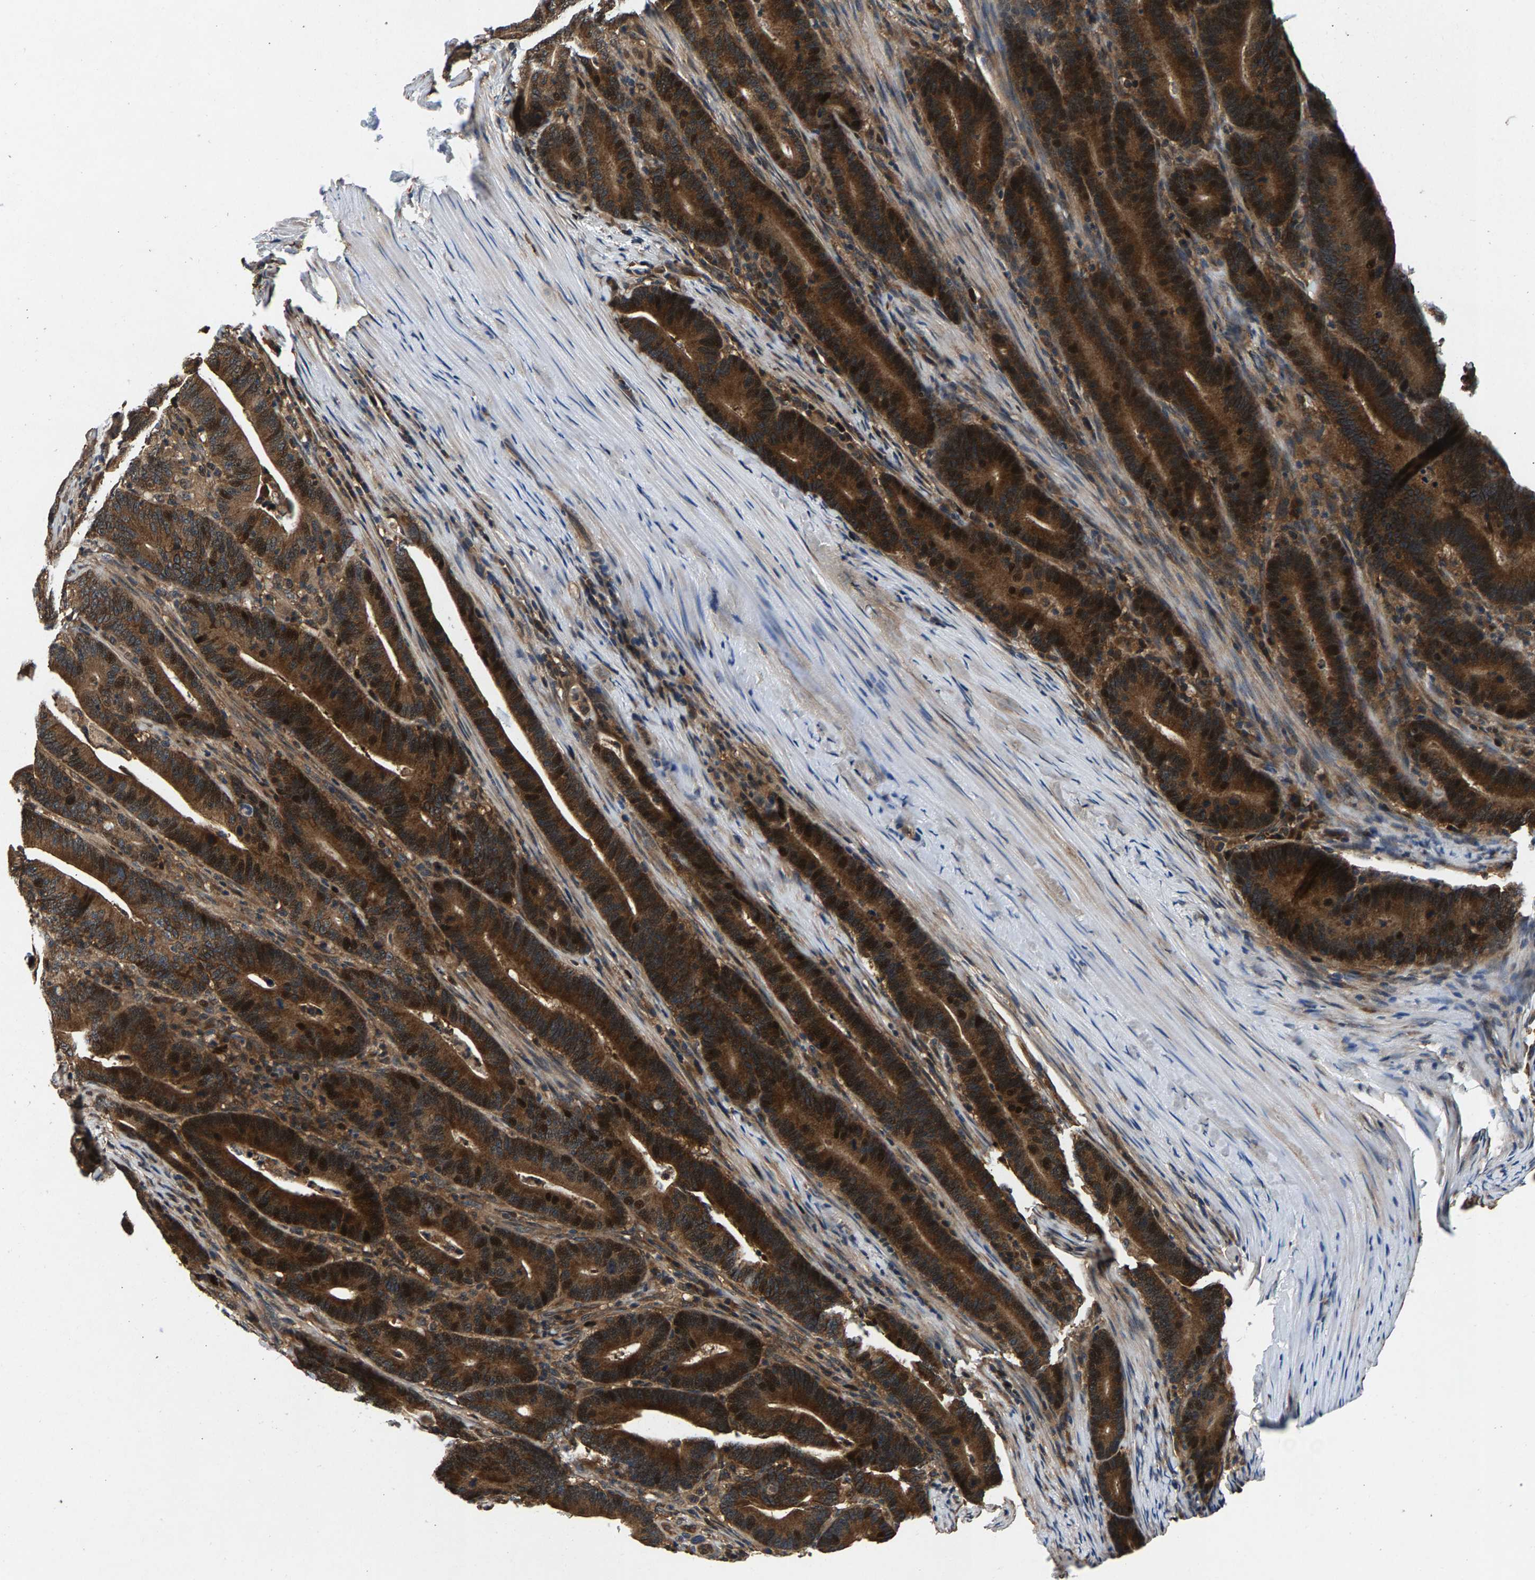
{"staining": {"intensity": "strong", "quantity": ">75%", "location": "cytoplasmic/membranous"}, "tissue": "colorectal cancer", "cell_type": "Tumor cells", "image_type": "cancer", "snomed": [{"axis": "morphology", "description": "Adenocarcinoma, NOS"}, {"axis": "topography", "description": "Colon"}], "caption": "This histopathology image shows immunohistochemistry staining of human colorectal cancer (adenocarcinoma), with high strong cytoplasmic/membranous positivity in about >75% of tumor cells.", "gene": "FAM78A", "patient": {"sex": "female", "age": 66}}